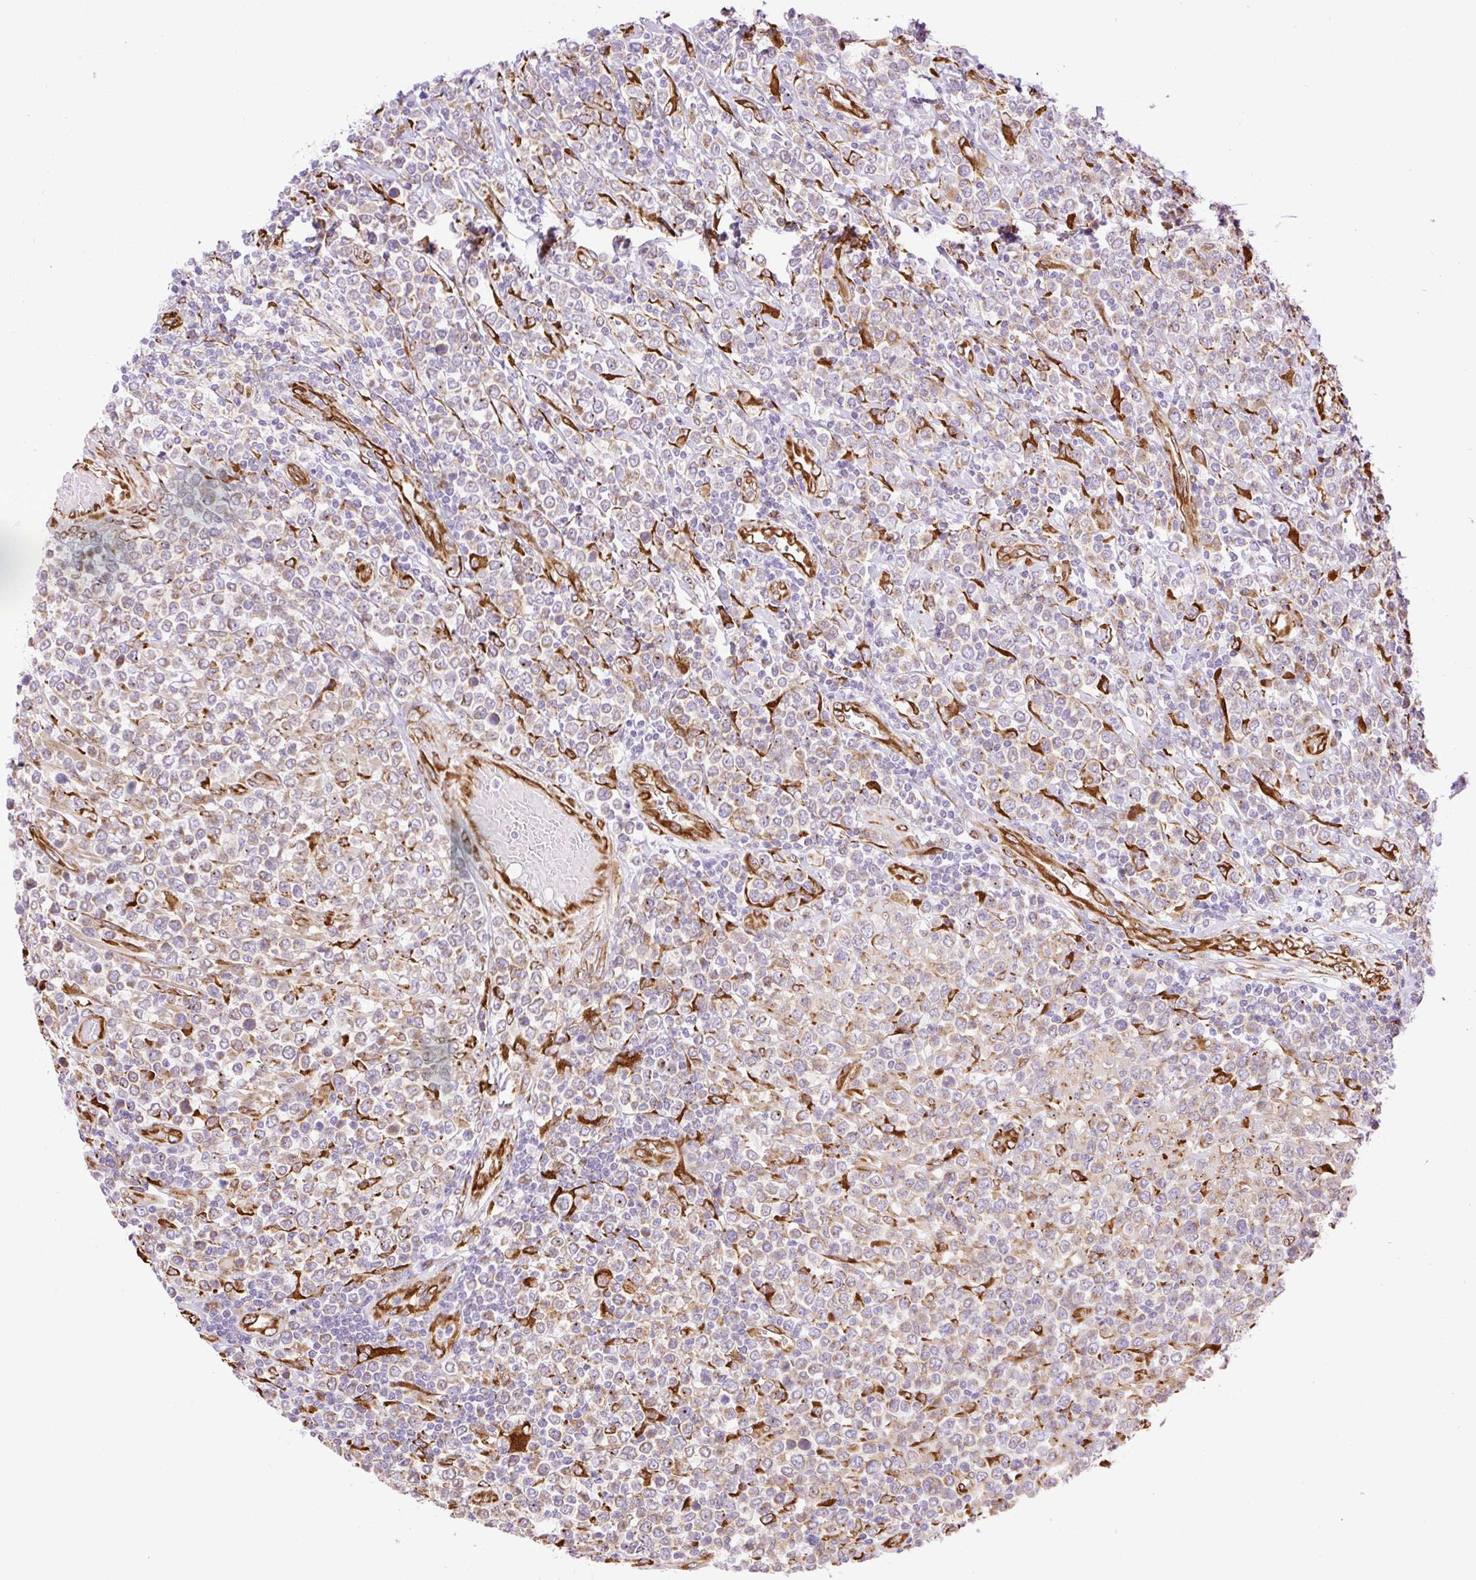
{"staining": {"intensity": "weak", "quantity": "25%-75%", "location": "cytoplasmic/membranous"}, "tissue": "lymphoma", "cell_type": "Tumor cells", "image_type": "cancer", "snomed": [{"axis": "morphology", "description": "Malignant lymphoma, non-Hodgkin's type, High grade"}, {"axis": "topography", "description": "Soft tissue"}], "caption": "This photomicrograph exhibits immunohistochemistry staining of human lymphoma, with low weak cytoplasmic/membranous staining in approximately 25%-75% of tumor cells.", "gene": "RAB30", "patient": {"sex": "female", "age": 56}}